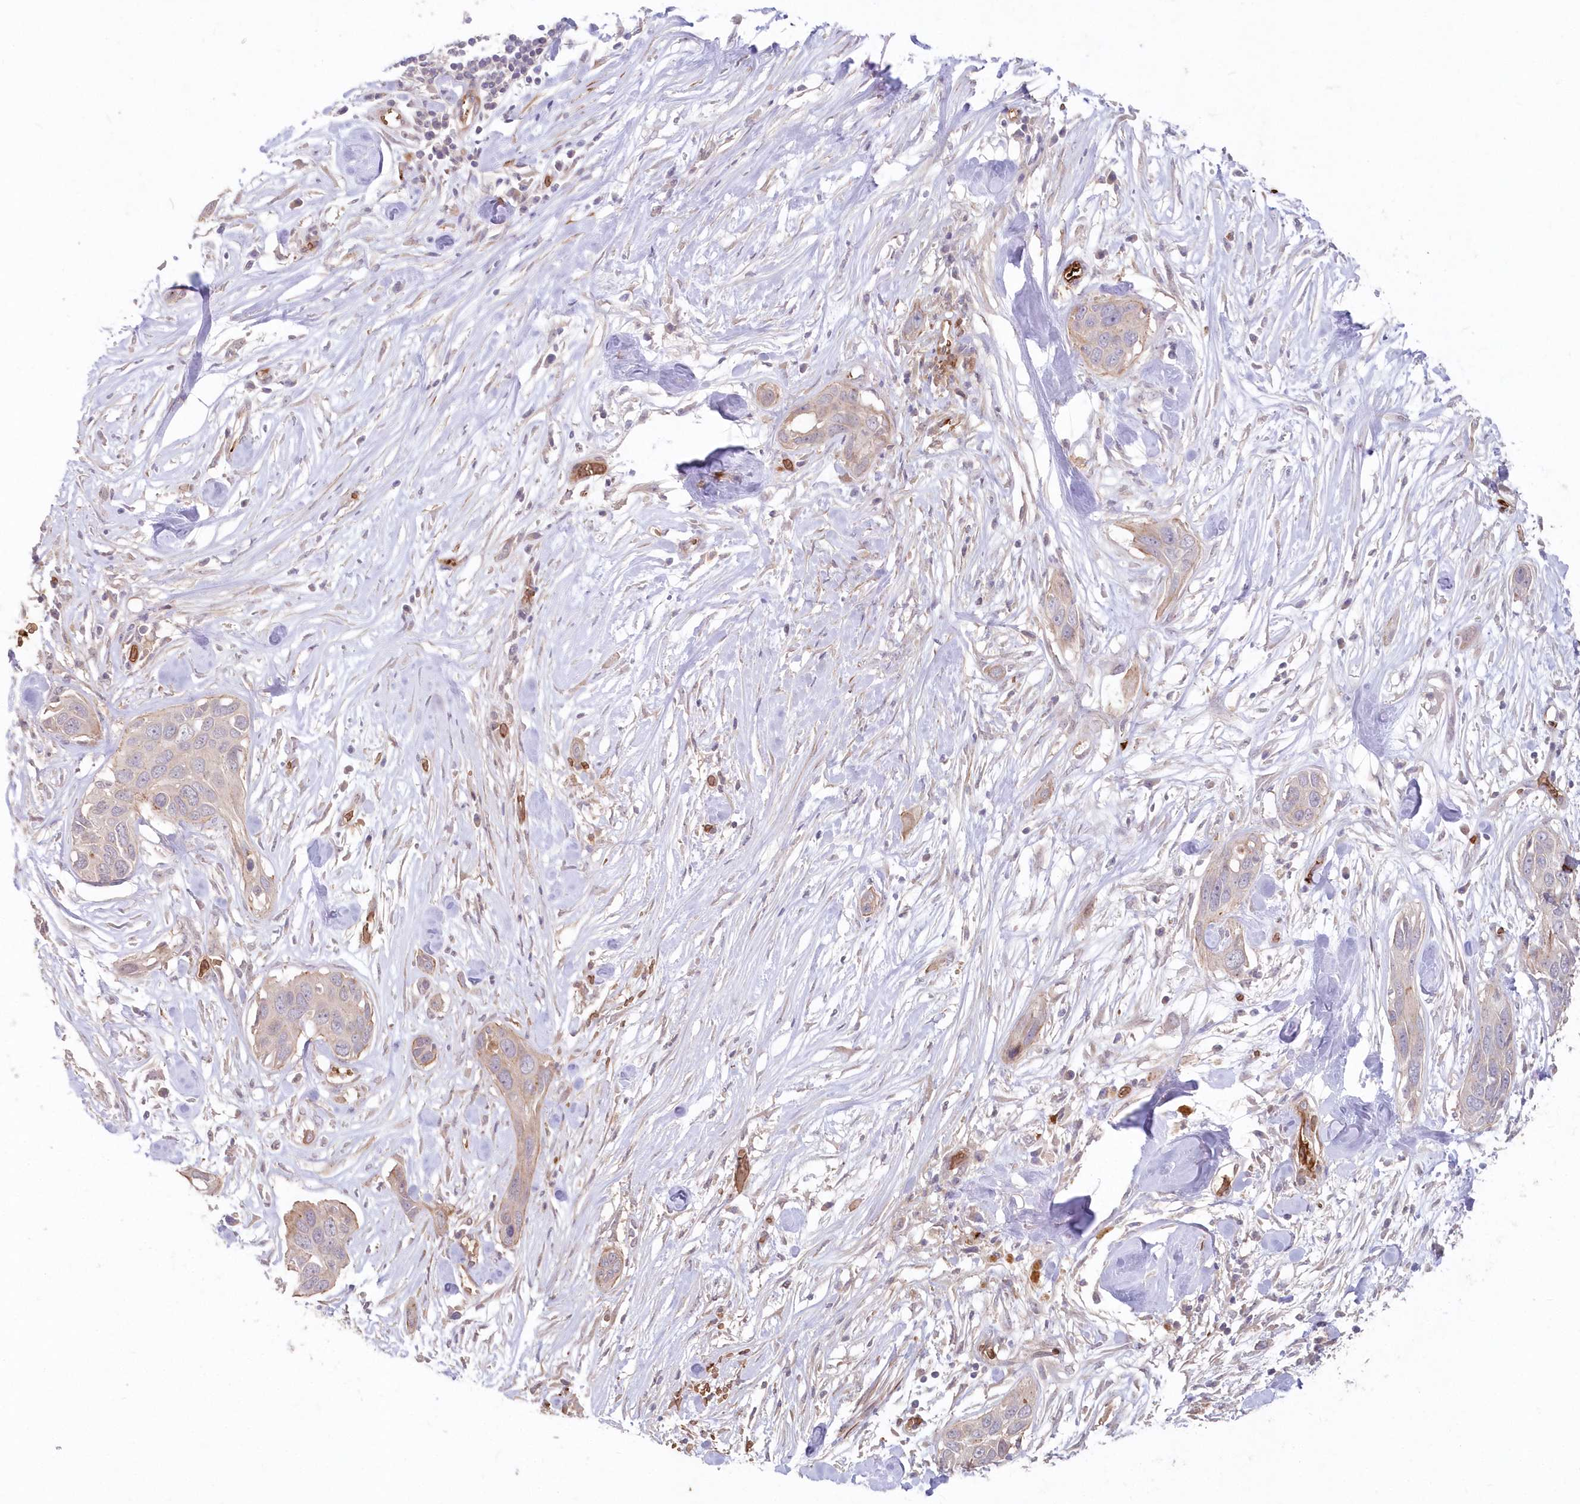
{"staining": {"intensity": "negative", "quantity": "none", "location": "none"}, "tissue": "pancreatic cancer", "cell_type": "Tumor cells", "image_type": "cancer", "snomed": [{"axis": "morphology", "description": "Adenocarcinoma, NOS"}, {"axis": "topography", "description": "Pancreas"}], "caption": "There is no significant expression in tumor cells of pancreatic adenocarcinoma. (Immunohistochemistry (ihc), brightfield microscopy, high magnification).", "gene": "SERINC1", "patient": {"sex": "female", "age": 60}}